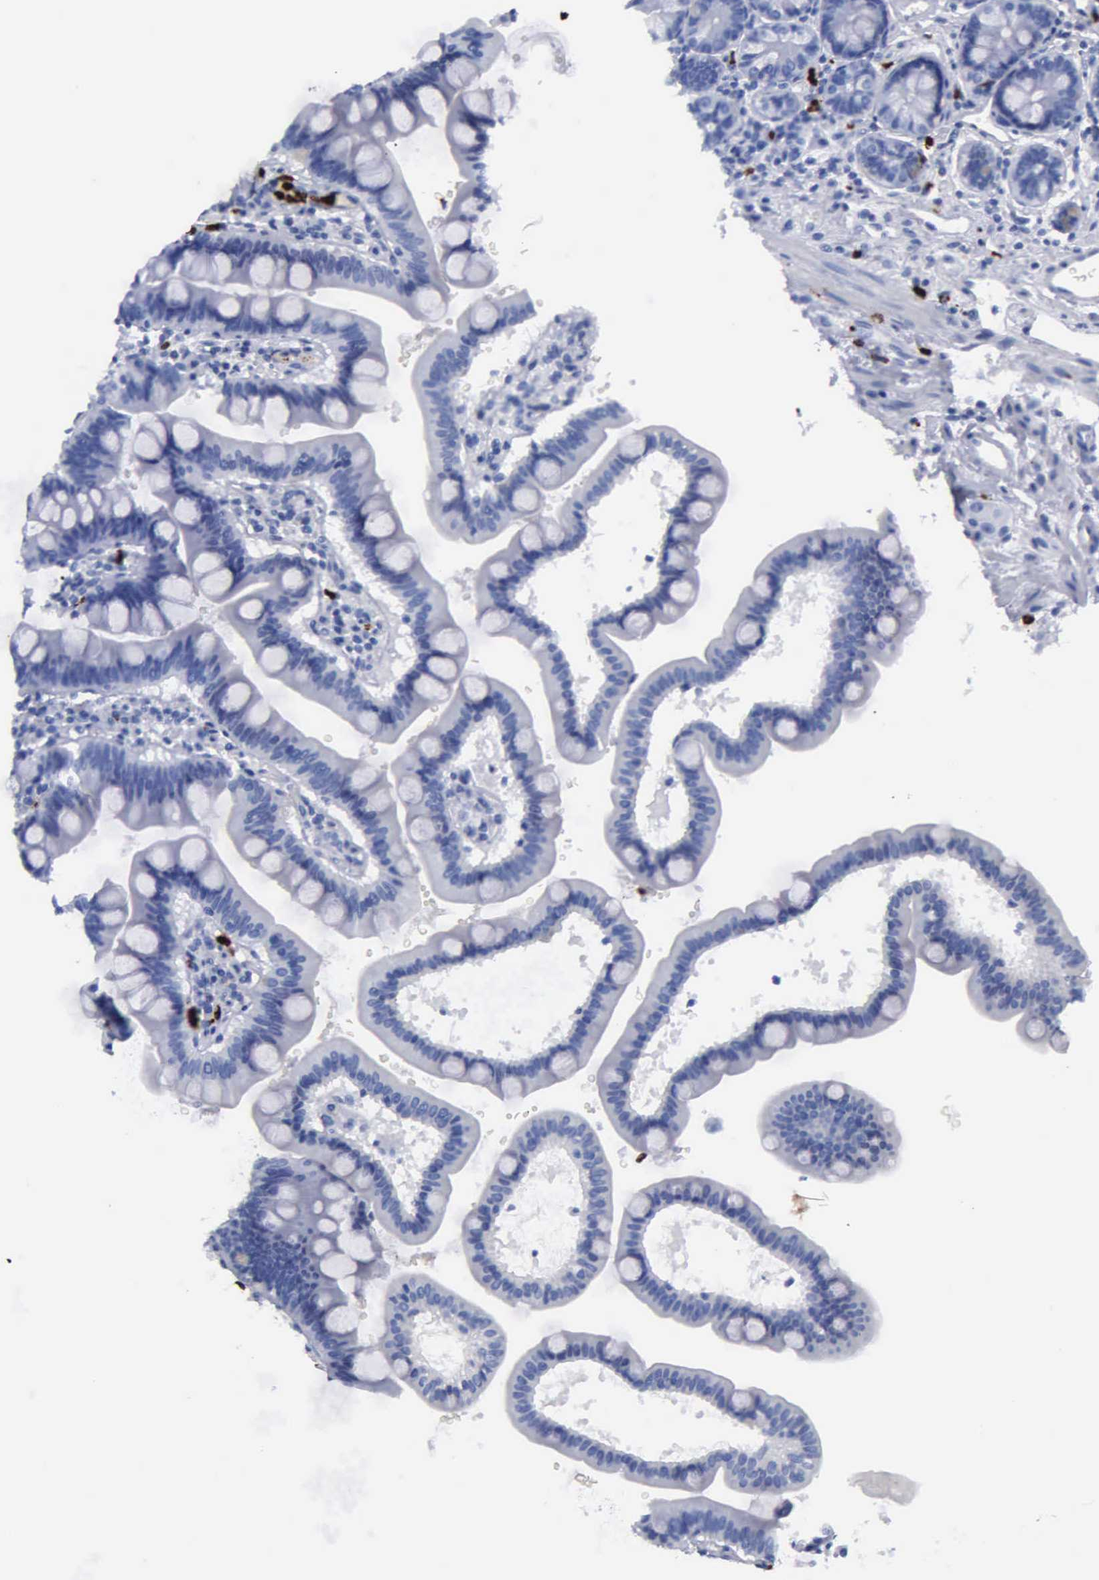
{"staining": {"intensity": "negative", "quantity": "none", "location": "none"}, "tissue": "duodenum", "cell_type": "Glandular cells", "image_type": "normal", "snomed": [{"axis": "morphology", "description": "Normal tissue, NOS"}, {"axis": "topography", "description": "Pancreas"}, {"axis": "topography", "description": "Duodenum"}], "caption": "DAB (3,3'-diaminobenzidine) immunohistochemical staining of benign human duodenum displays no significant staining in glandular cells.", "gene": "CTSG", "patient": {"sex": "male", "age": 79}}